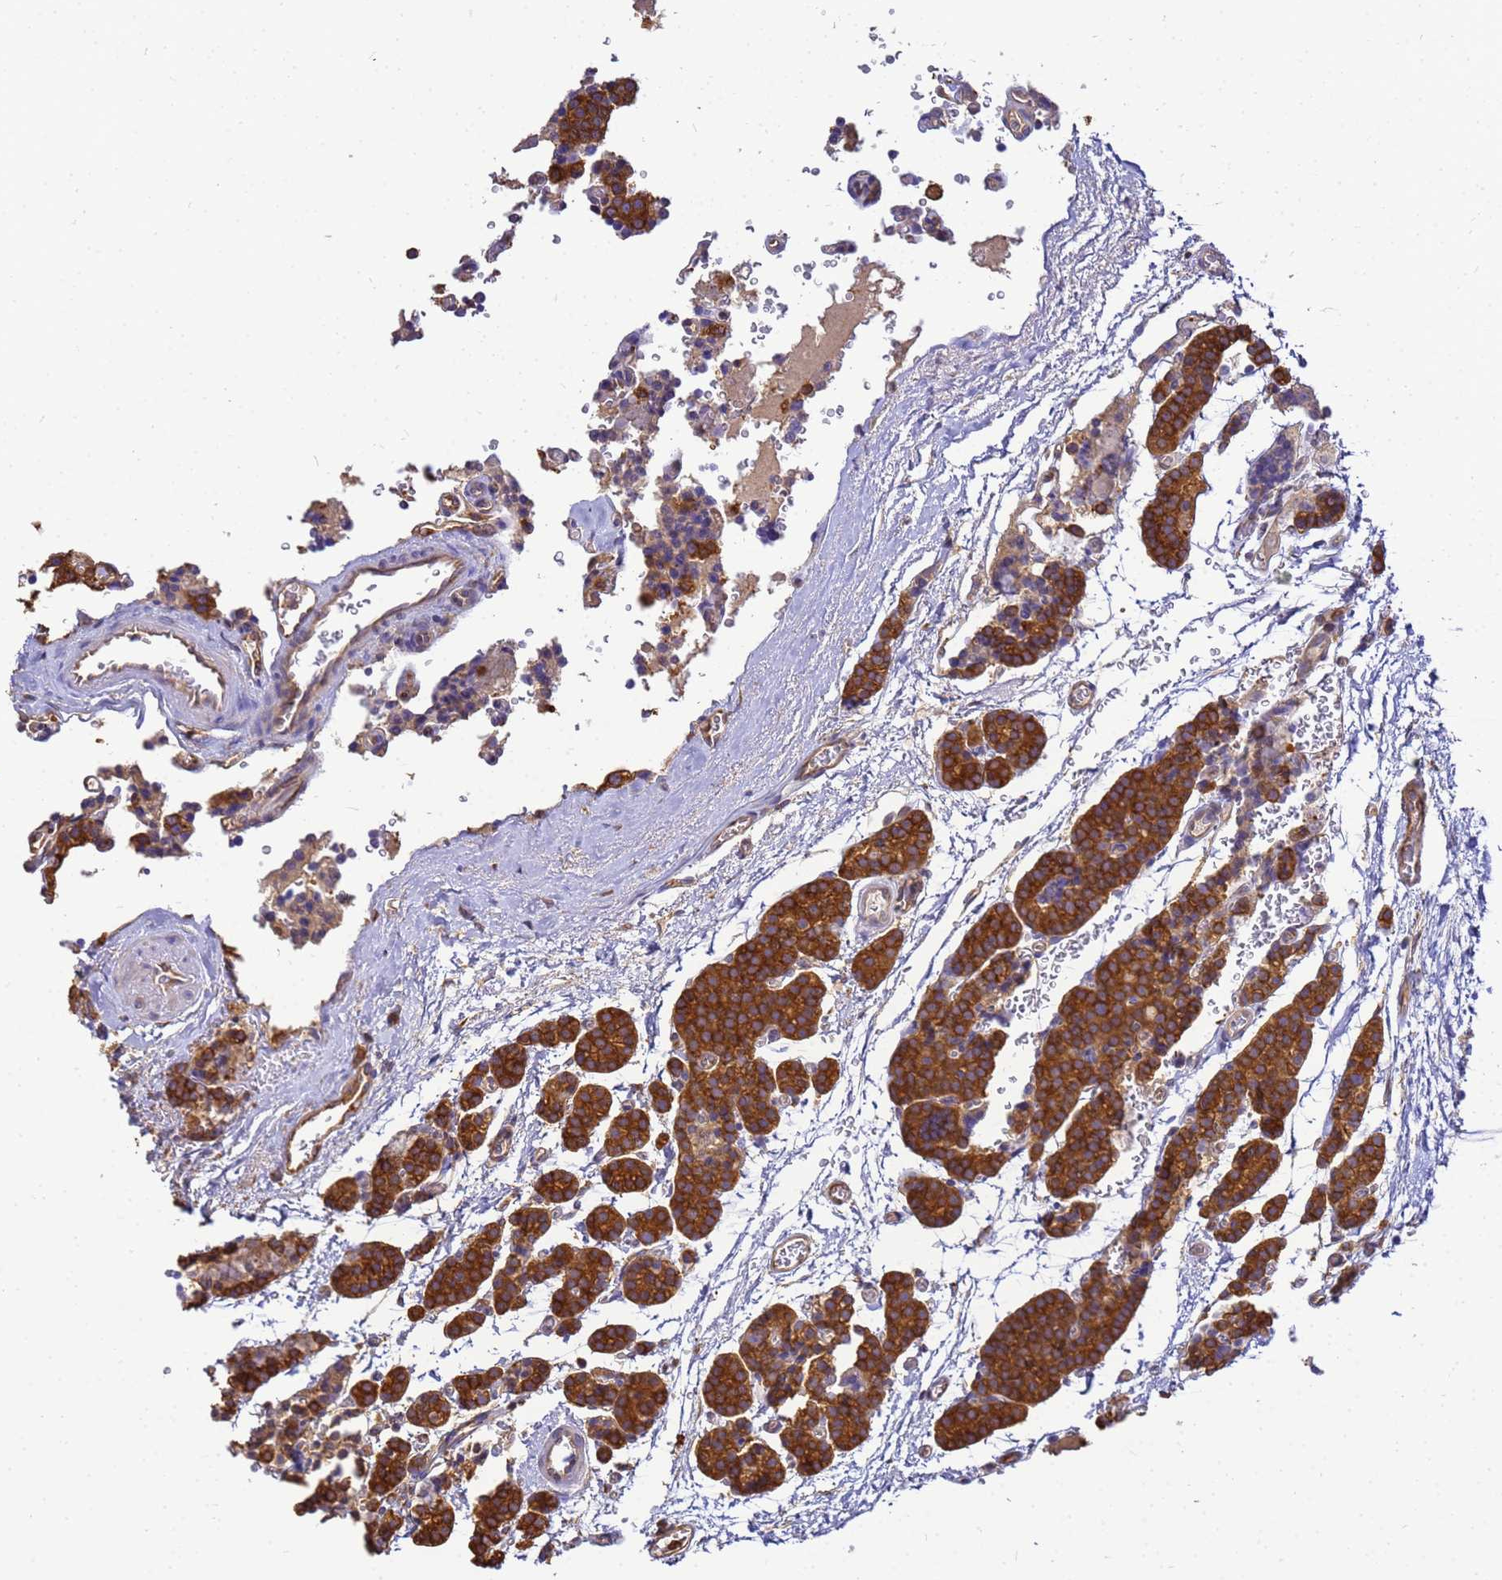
{"staining": {"intensity": "strong", "quantity": ">75%", "location": "cytoplasmic/membranous"}, "tissue": "parathyroid gland", "cell_type": "Glandular cells", "image_type": "normal", "snomed": [{"axis": "morphology", "description": "Normal tissue, NOS"}, {"axis": "topography", "description": "Parathyroid gland"}], "caption": "Immunohistochemistry (IHC) histopathology image of benign parathyroid gland: human parathyroid gland stained using immunohistochemistry reveals high levels of strong protein expression localized specifically in the cytoplasmic/membranous of glandular cells, appearing as a cytoplasmic/membranous brown color.", "gene": "NARS1", "patient": {"sex": "female", "age": 64}}